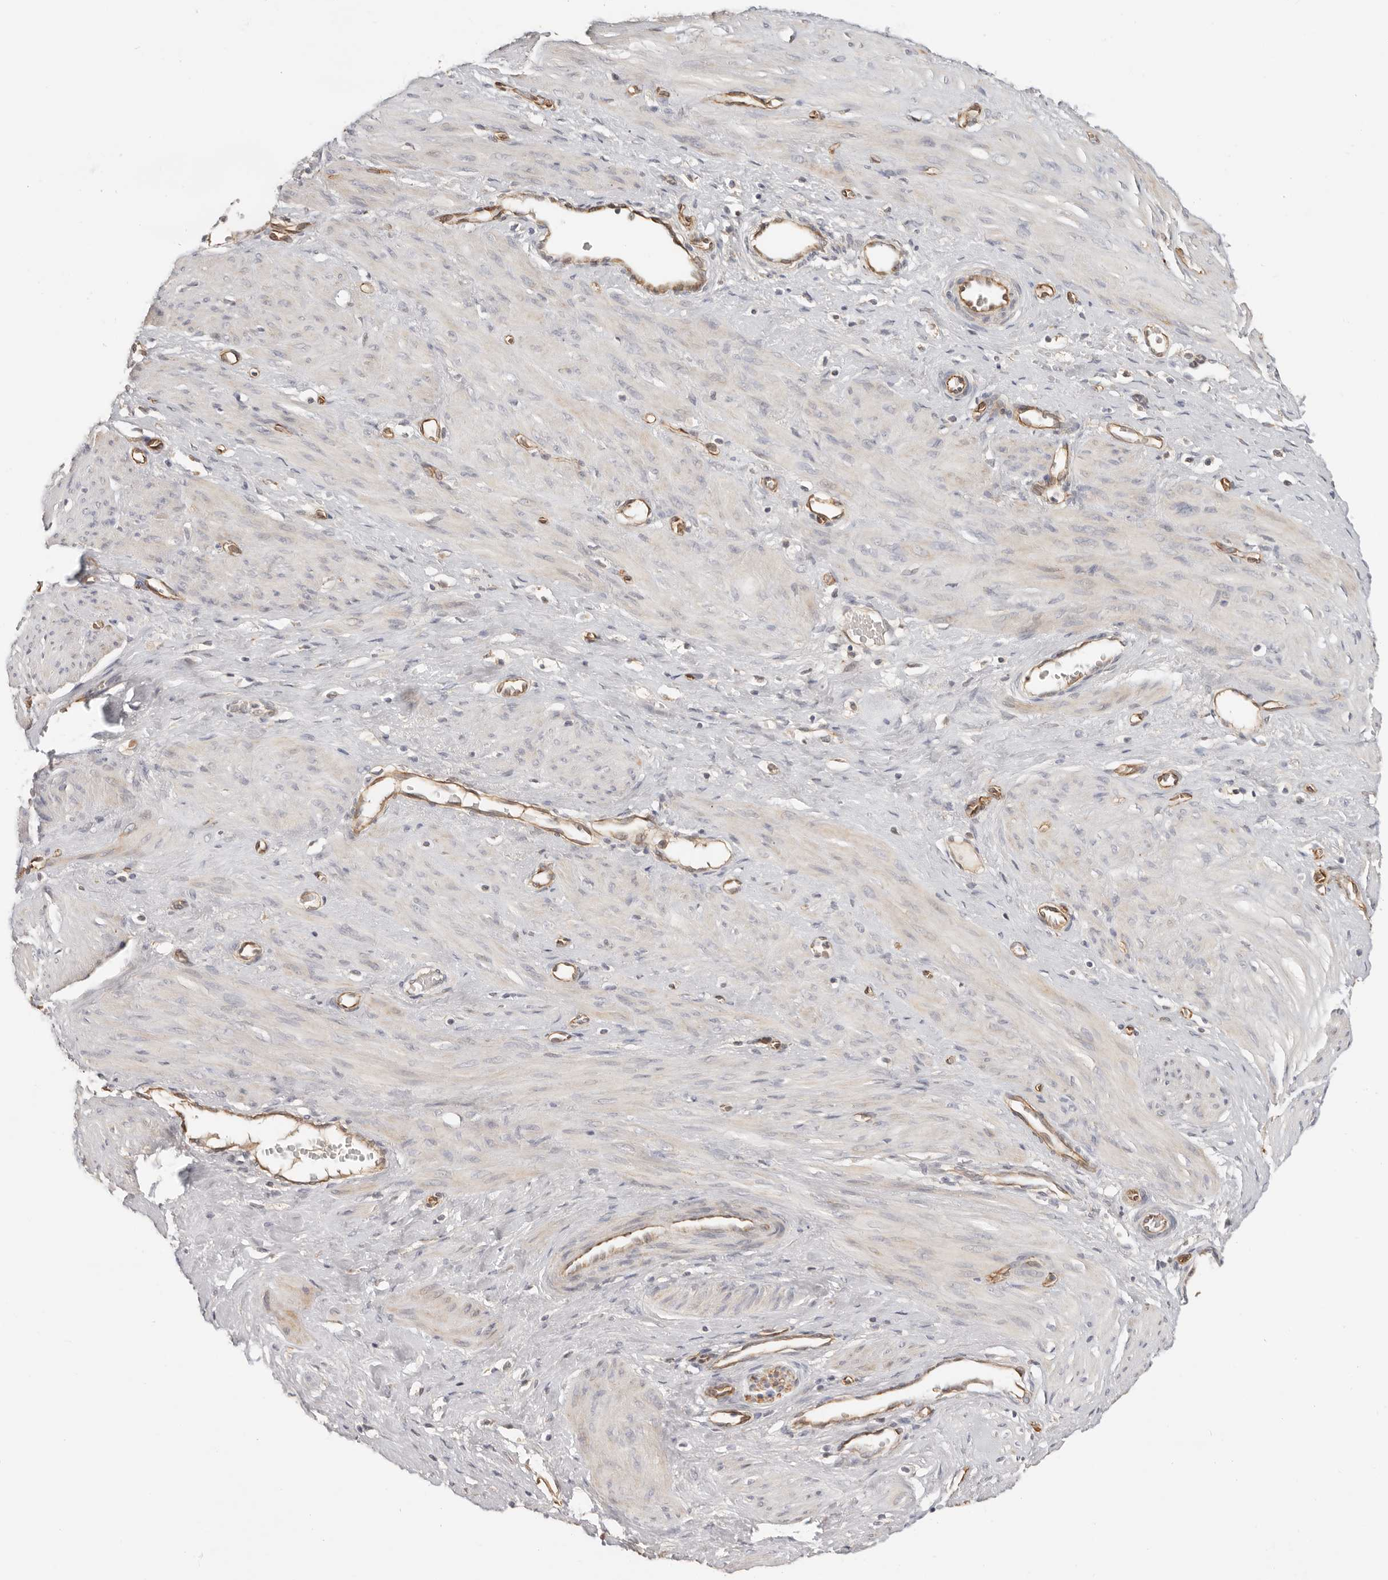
{"staining": {"intensity": "negative", "quantity": "none", "location": "none"}, "tissue": "smooth muscle", "cell_type": "Smooth muscle cells", "image_type": "normal", "snomed": [{"axis": "morphology", "description": "Normal tissue, NOS"}, {"axis": "topography", "description": "Endometrium"}], "caption": "The histopathology image exhibits no staining of smooth muscle cells in unremarkable smooth muscle.", "gene": "SPRING1", "patient": {"sex": "female", "age": 33}}